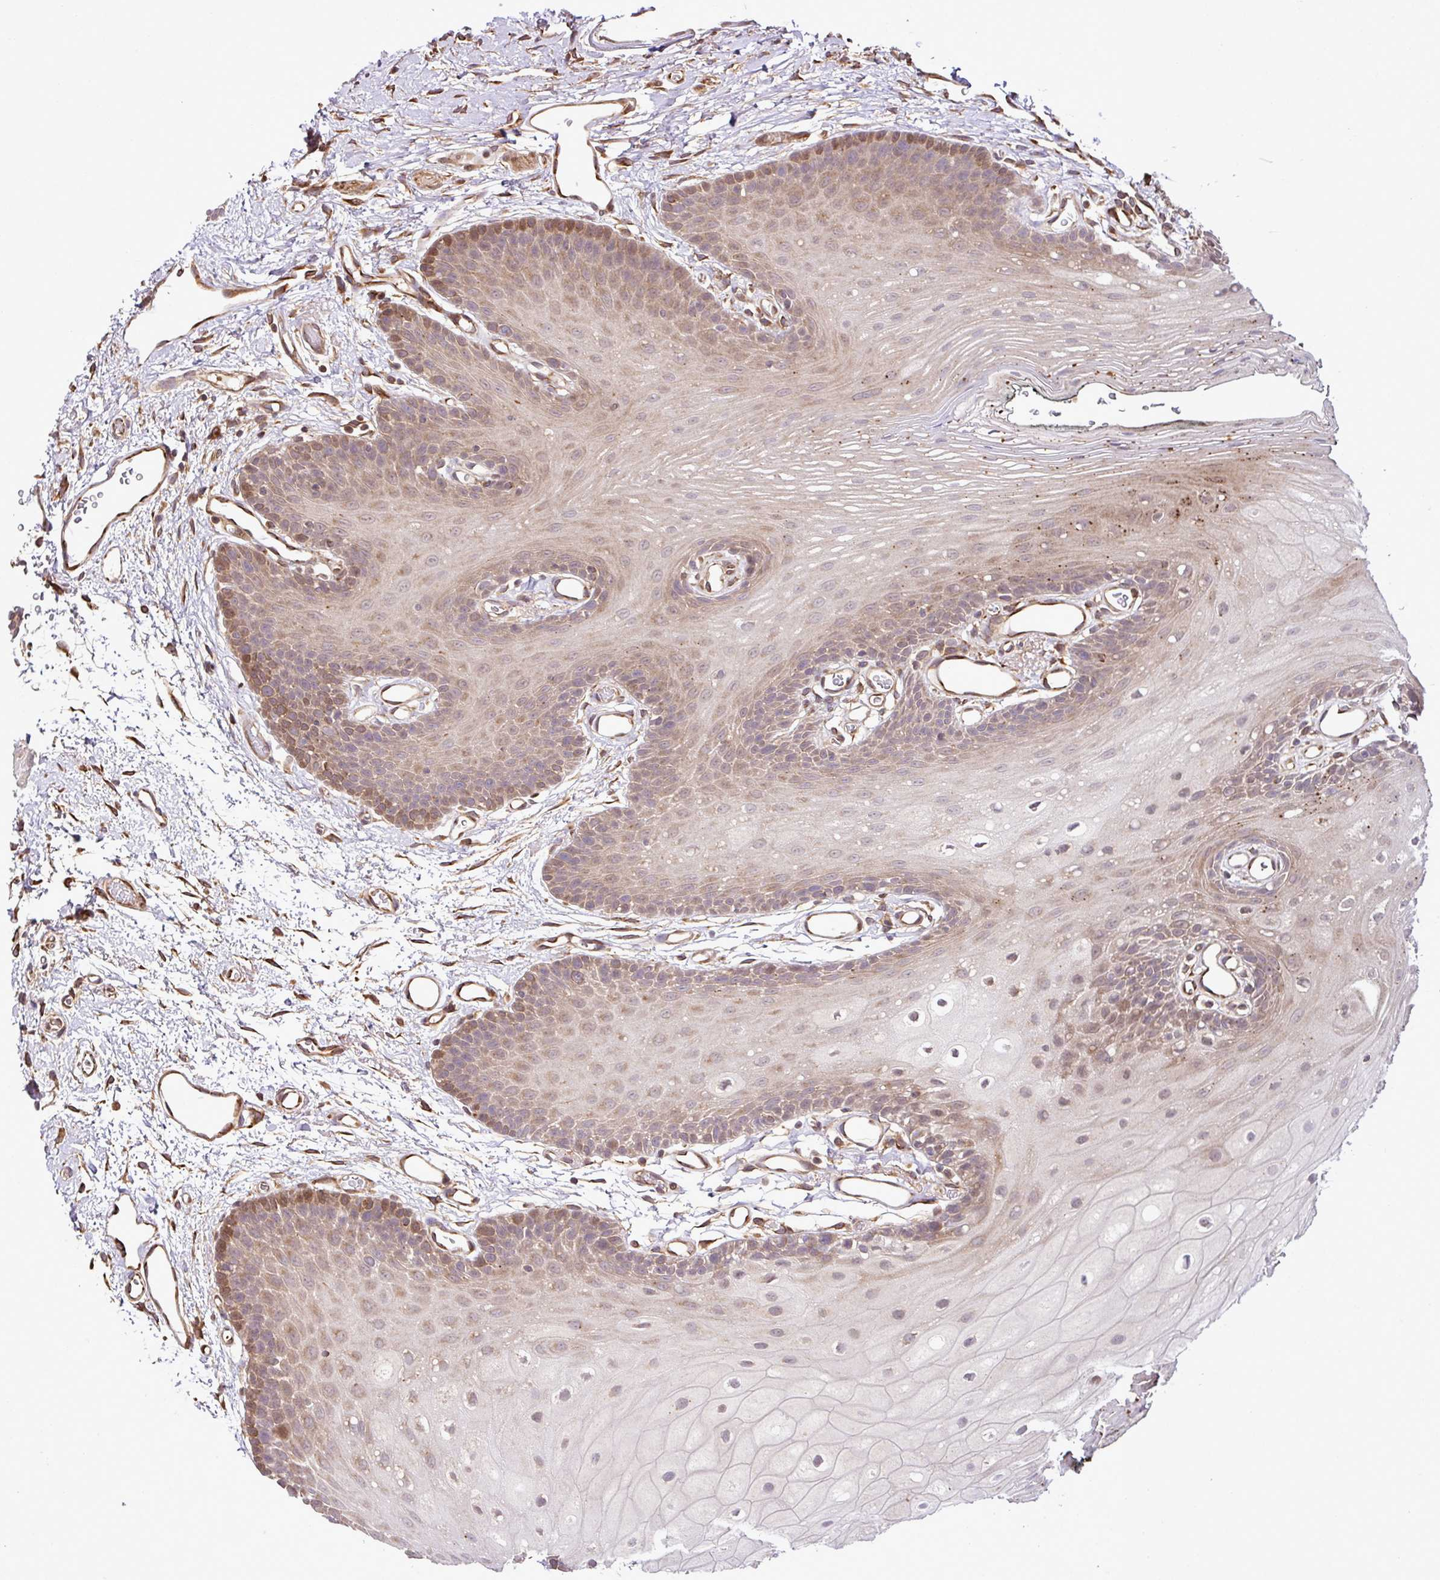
{"staining": {"intensity": "moderate", "quantity": ">75%", "location": "cytoplasmic/membranous"}, "tissue": "oral mucosa", "cell_type": "Squamous epithelial cells", "image_type": "normal", "snomed": [{"axis": "morphology", "description": "Normal tissue, NOS"}, {"axis": "morphology", "description": "Squamous cell carcinoma, NOS"}, {"axis": "topography", "description": "Oral tissue"}, {"axis": "topography", "description": "Head-Neck"}], "caption": "A medium amount of moderate cytoplasmic/membranous expression is present in approximately >75% of squamous epithelial cells in benign oral mucosa. (IHC, brightfield microscopy, high magnification).", "gene": "DLGAP4", "patient": {"sex": "female", "age": 81}}